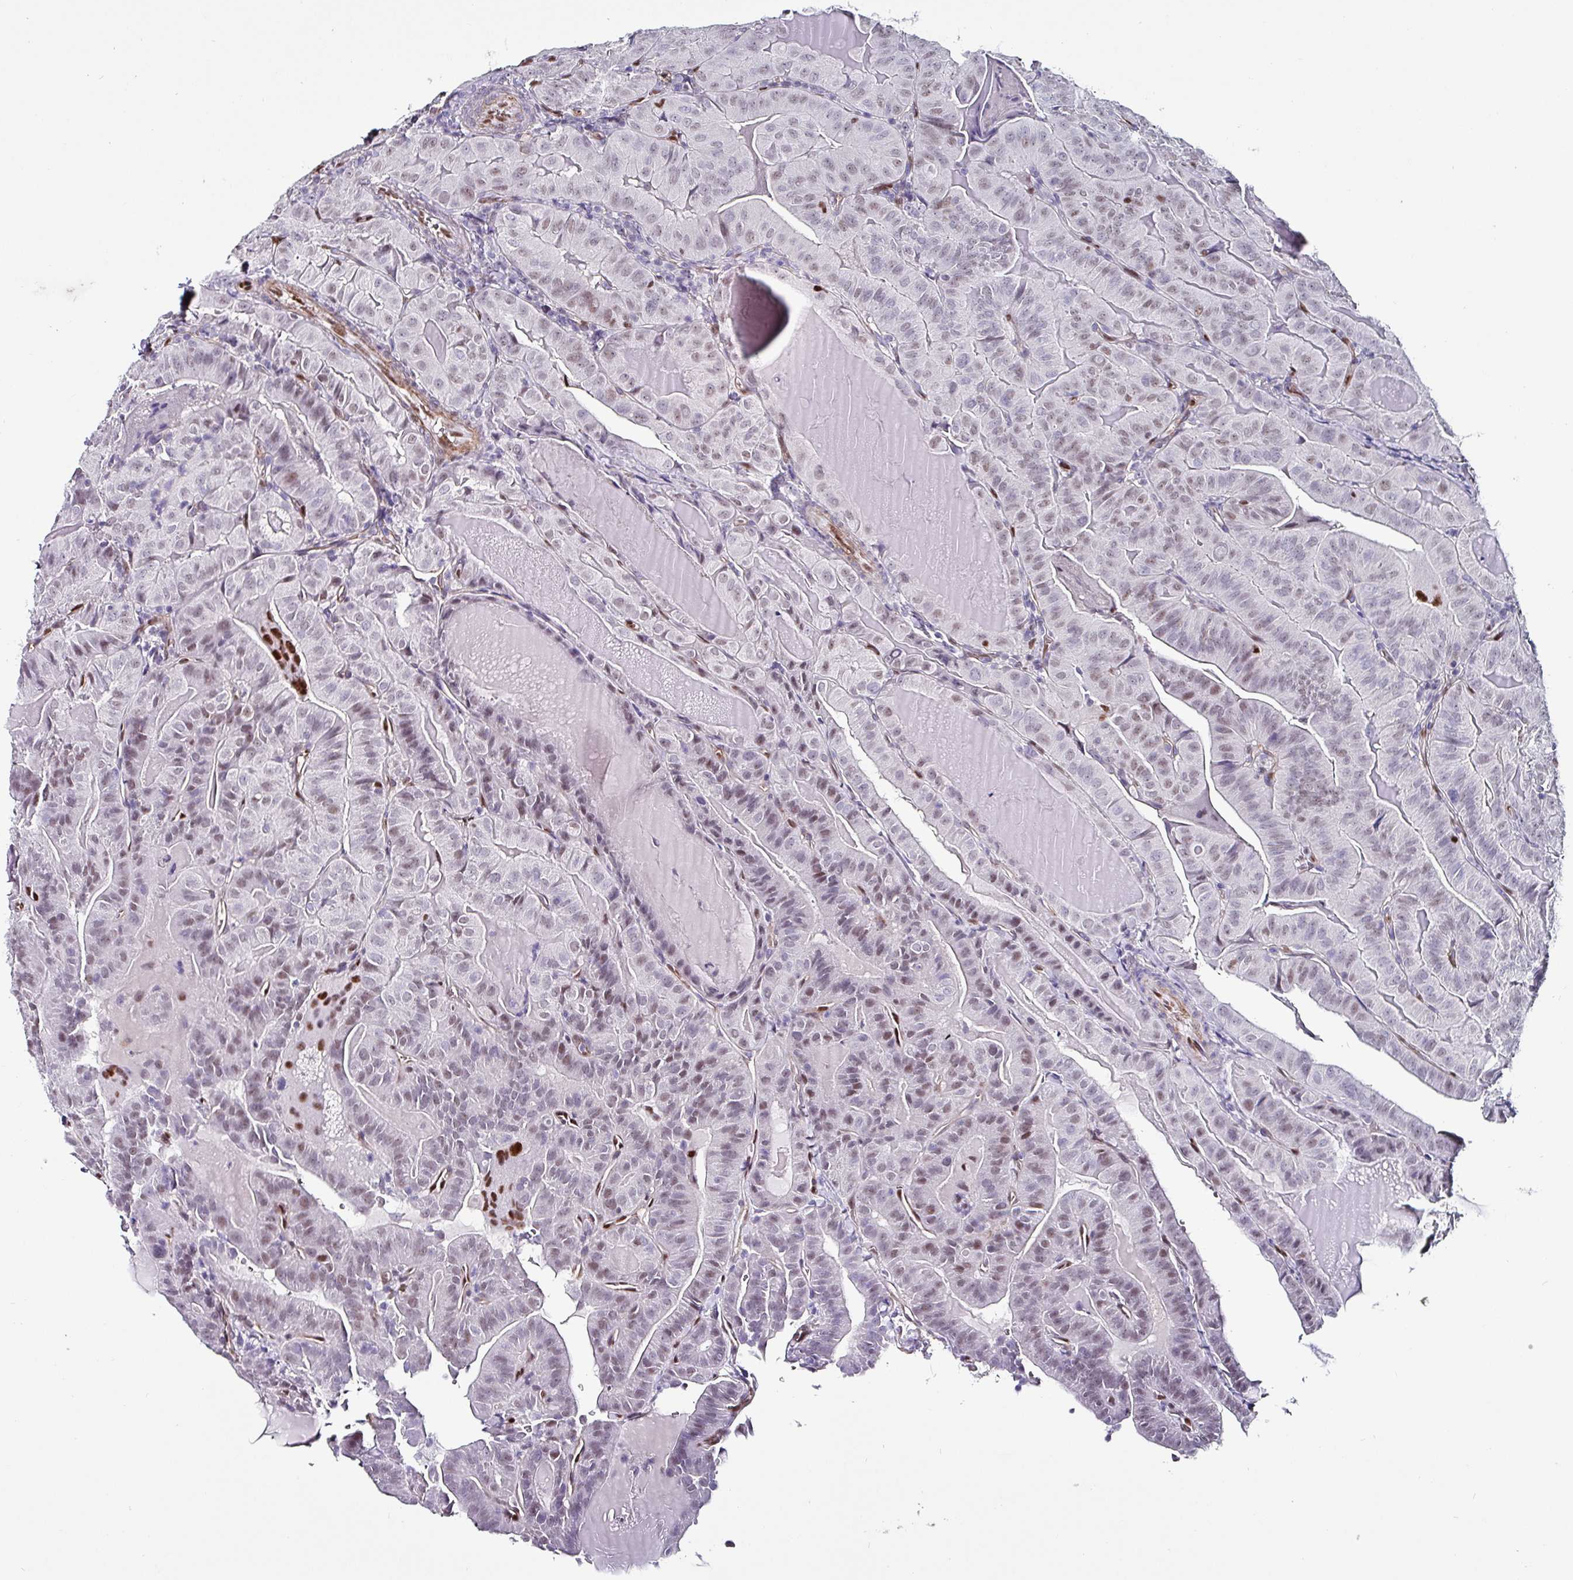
{"staining": {"intensity": "weak", "quantity": "25%-75%", "location": "nuclear"}, "tissue": "thyroid cancer", "cell_type": "Tumor cells", "image_type": "cancer", "snomed": [{"axis": "morphology", "description": "Papillary adenocarcinoma, NOS"}, {"axis": "topography", "description": "Thyroid gland"}], "caption": "A brown stain highlights weak nuclear staining of a protein in papillary adenocarcinoma (thyroid) tumor cells.", "gene": "ZNF816-ZNF321P", "patient": {"sex": "female", "age": 68}}